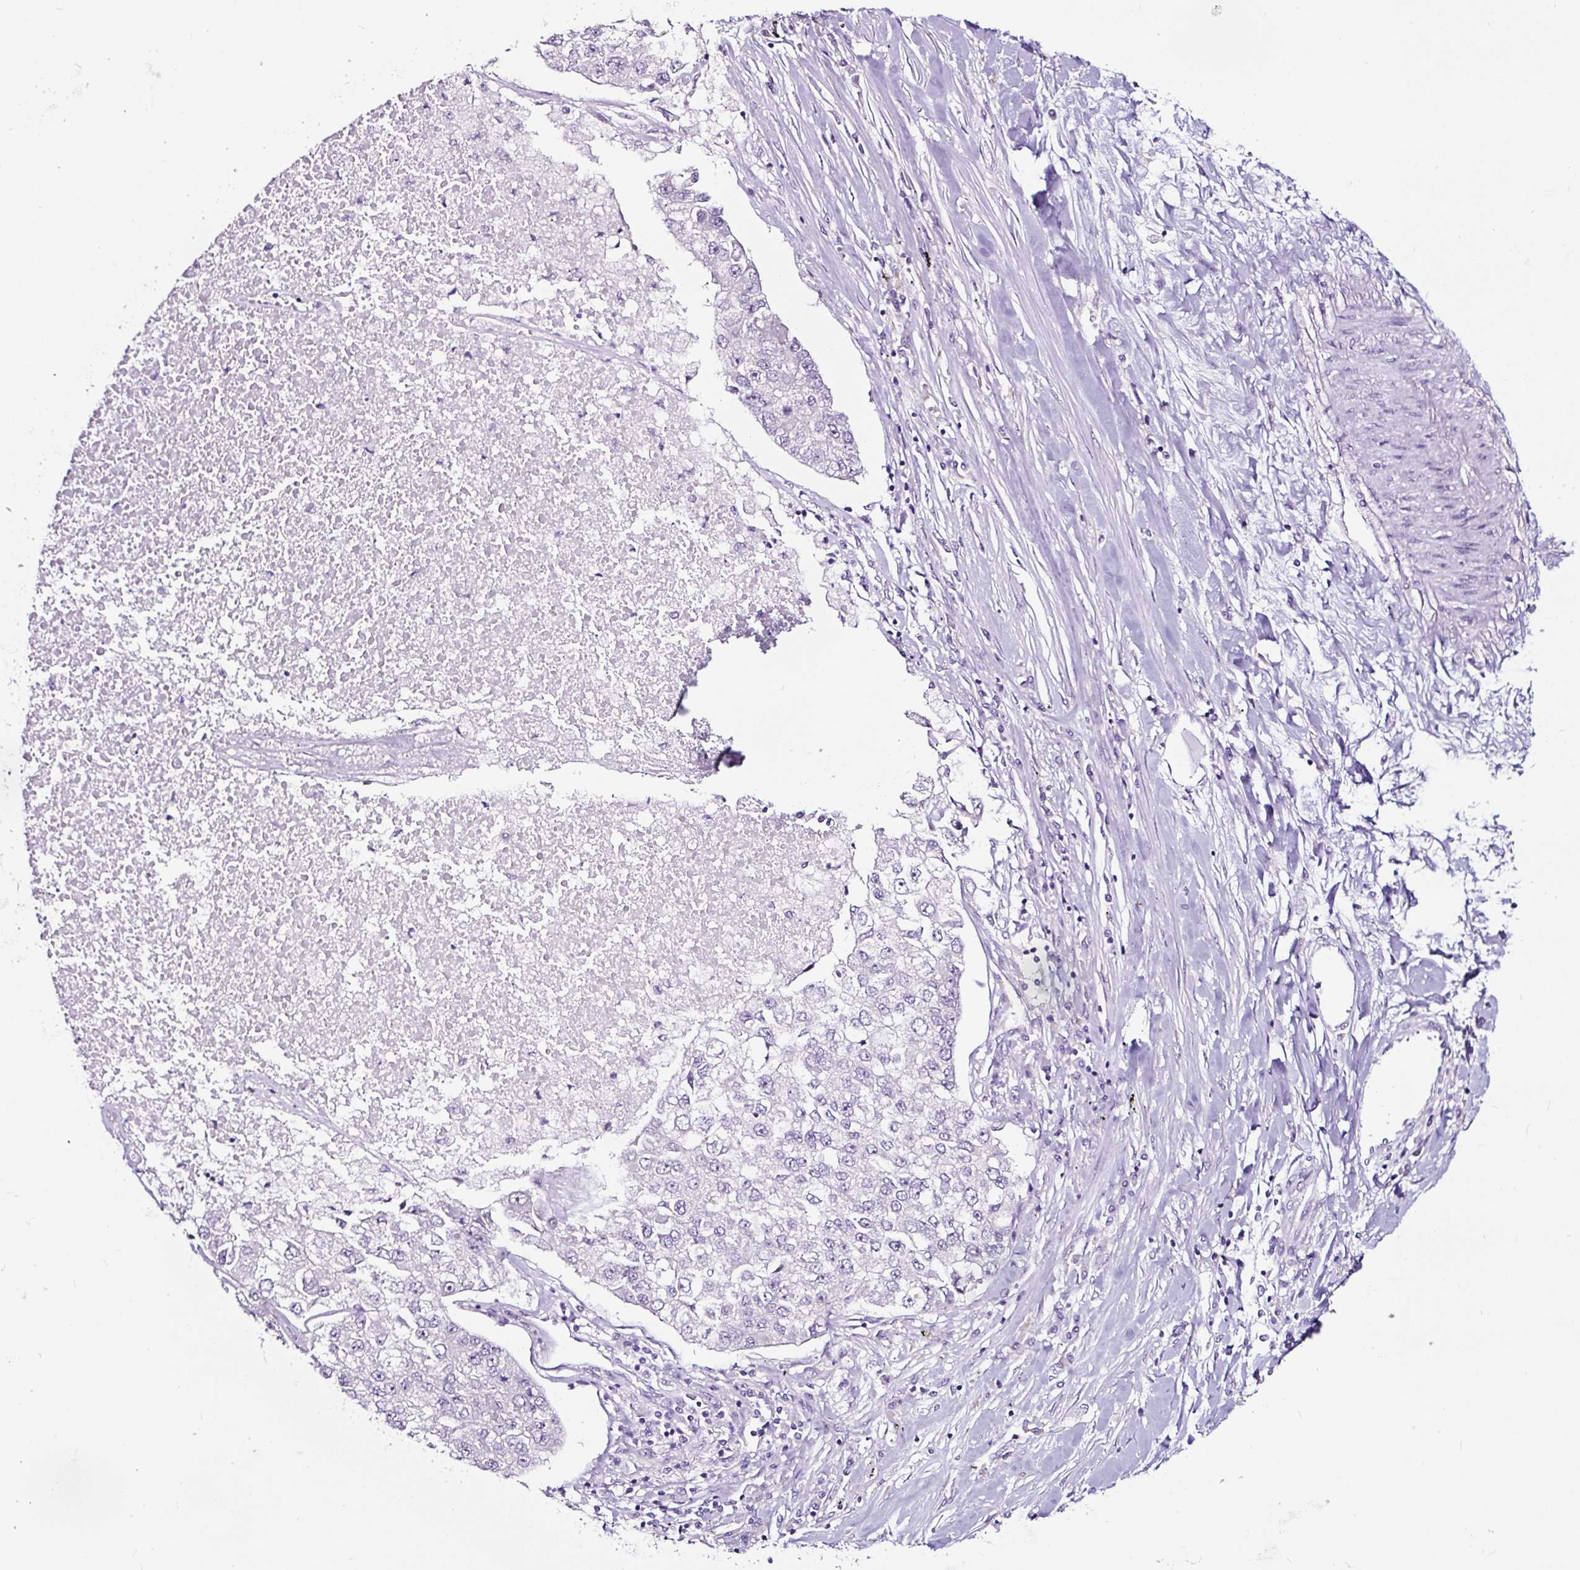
{"staining": {"intensity": "negative", "quantity": "none", "location": "none"}, "tissue": "lung cancer", "cell_type": "Tumor cells", "image_type": "cancer", "snomed": [{"axis": "morphology", "description": "Adenocarcinoma, NOS"}, {"axis": "topography", "description": "Lung"}], "caption": "DAB immunohistochemical staining of lung cancer demonstrates no significant staining in tumor cells.", "gene": "NOM1", "patient": {"sex": "male", "age": 49}}